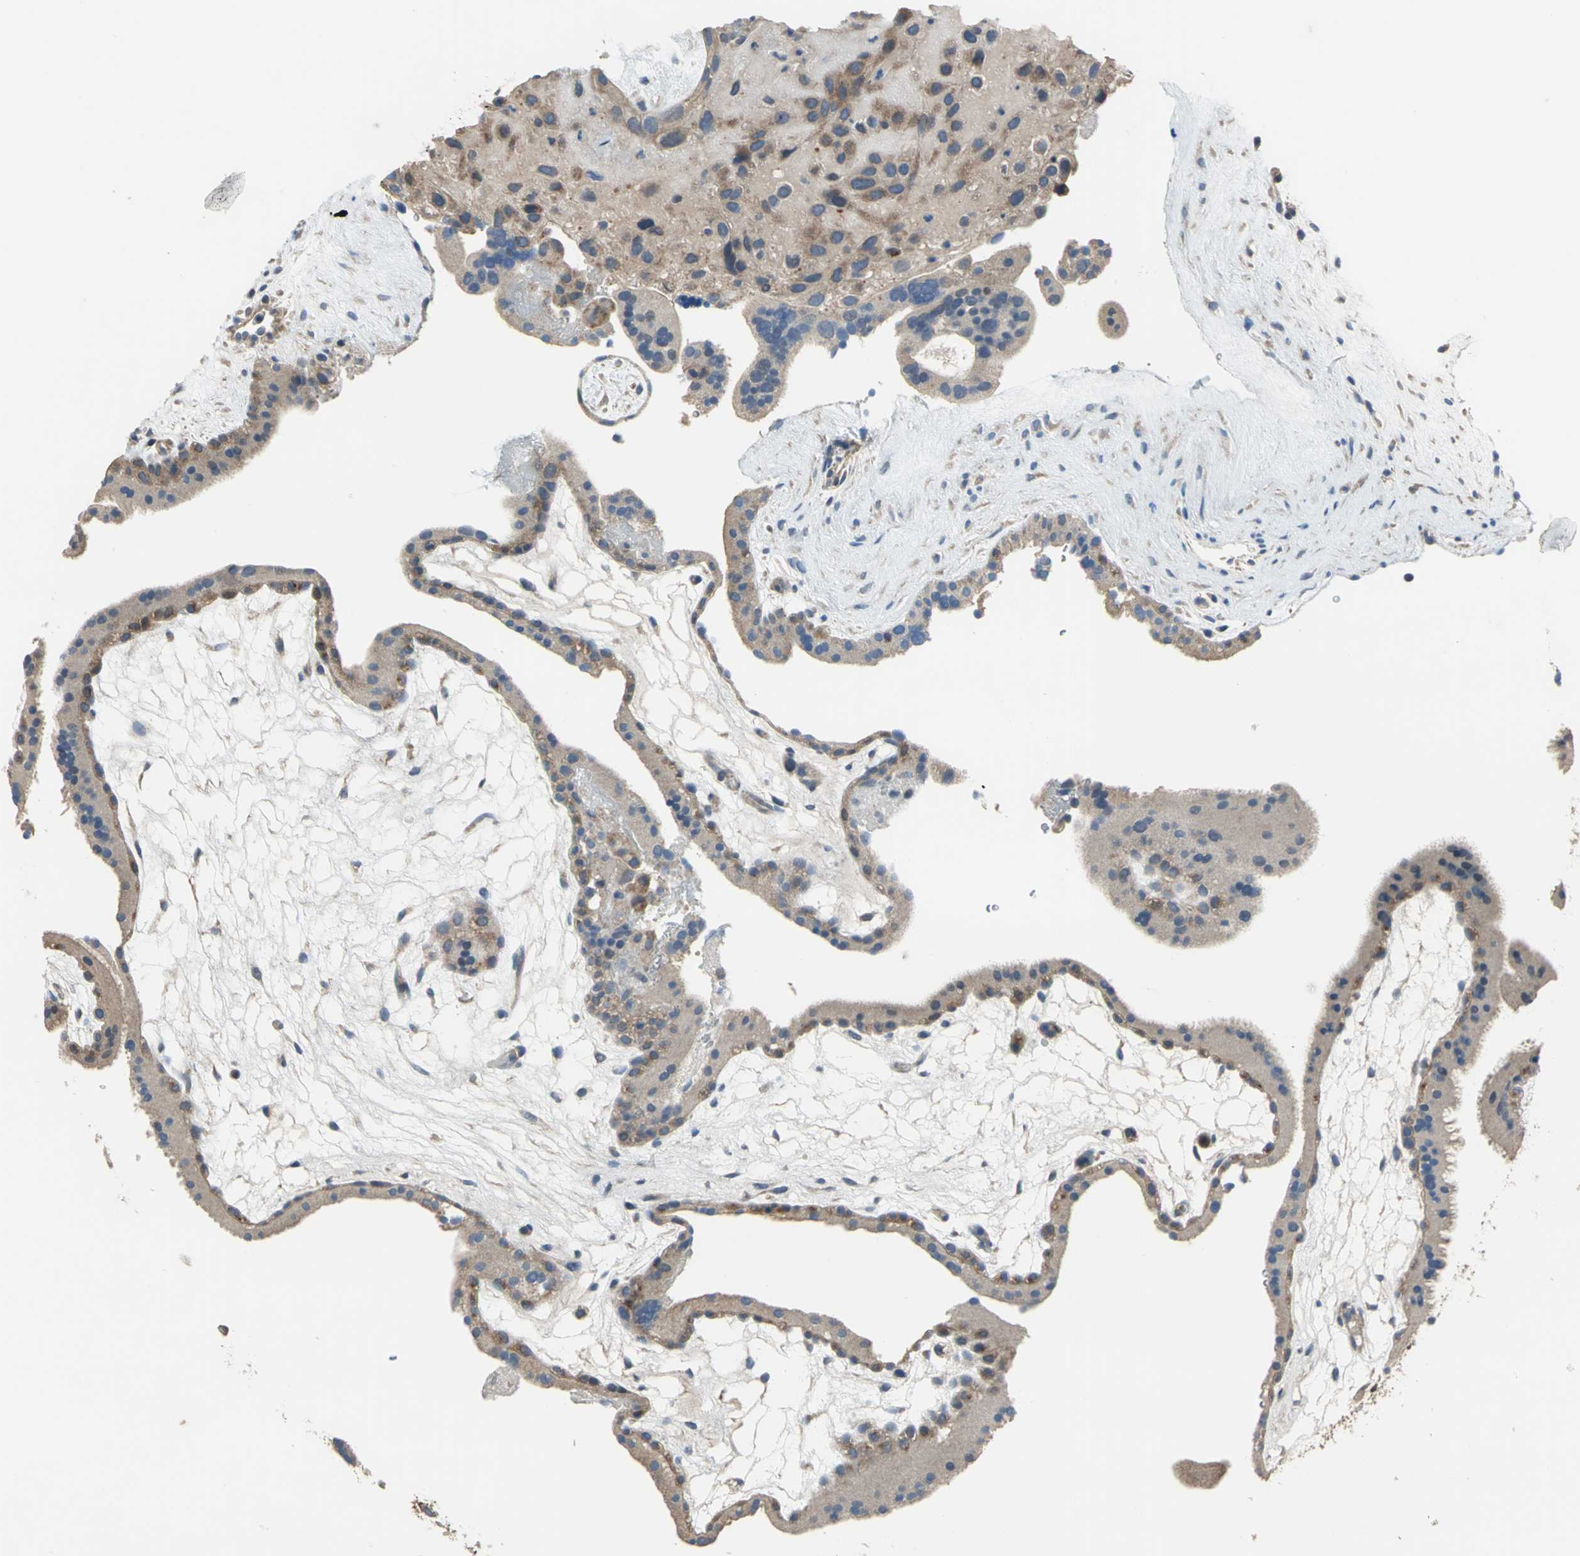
{"staining": {"intensity": "moderate", "quantity": "25%-75%", "location": "cytoplasmic/membranous"}, "tissue": "placenta", "cell_type": "Decidual cells", "image_type": "normal", "snomed": [{"axis": "morphology", "description": "Normal tissue, NOS"}, {"axis": "topography", "description": "Placenta"}], "caption": "Immunohistochemical staining of unremarkable placenta displays medium levels of moderate cytoplasmic/membranous expression in about 25%-75% of decidual cells. The protein is stained brown, and the nuclei are stained in blue (DAB IHC with brightfield microscopy, high magnification).", "gene": "TRAK1", "patient": {"sex": "female", "age": 19}}